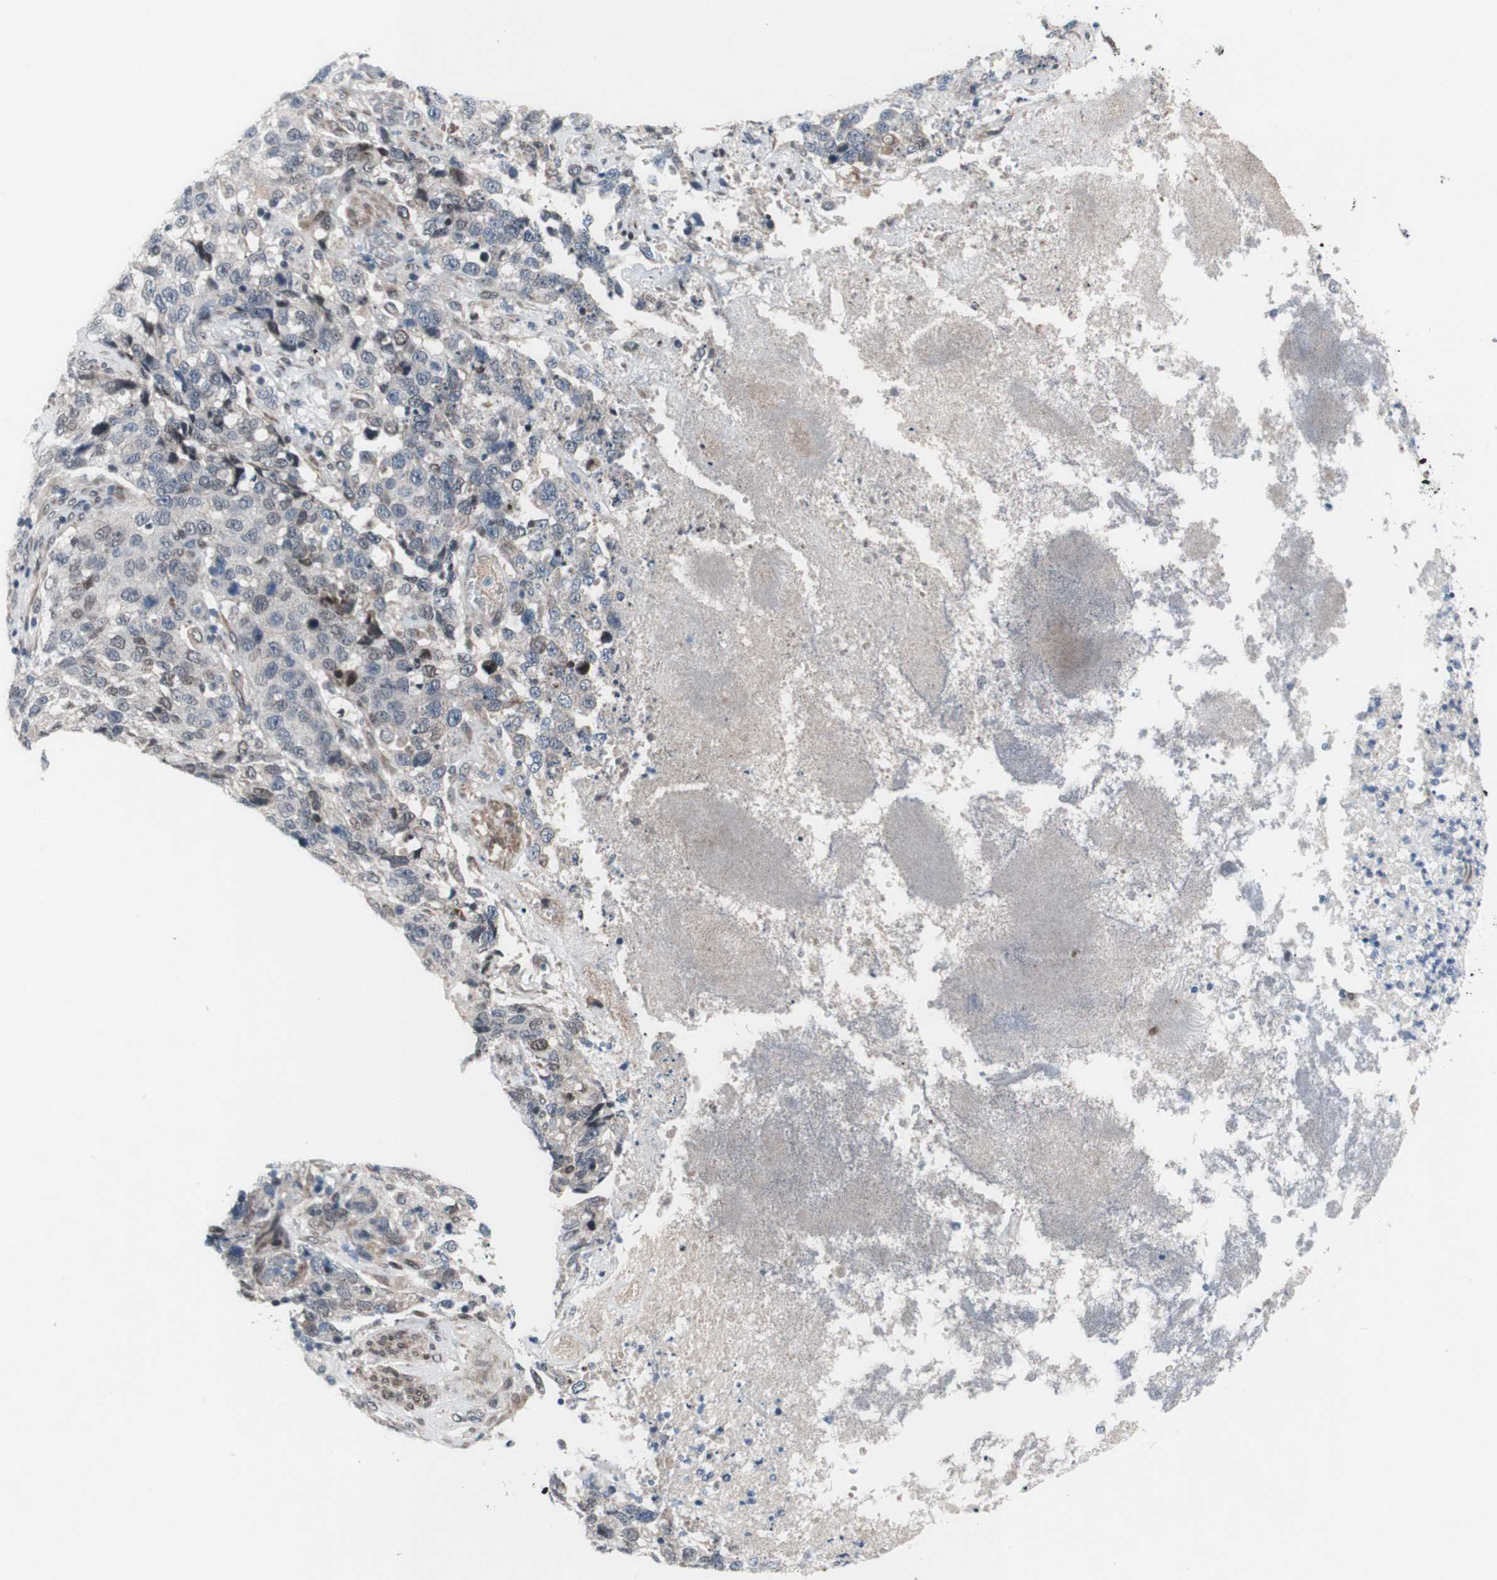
{"staining": {"intensity": "weak", "quantity": "<25%", "location": "nuclear"}, "tissue": "stomach cancer", "cell_type": "Tumor cells", "image_type": "cancer", "snomed": [{"axis": "morphology", "description": "Normal tissue, NOS"}, {"axis": "morphology", "description": "Adenocarcinoma, NOS"}, {"axis": "topography", "description": "Stomach"}], "caption": "Stomach cancer (adenocarcinoma) stained for a protein using immunohistochemistry (IHC) exhibits no positivity tumor cells.", "gene": "PHTF2", "patient": {"sex": "male", "age": 48}}